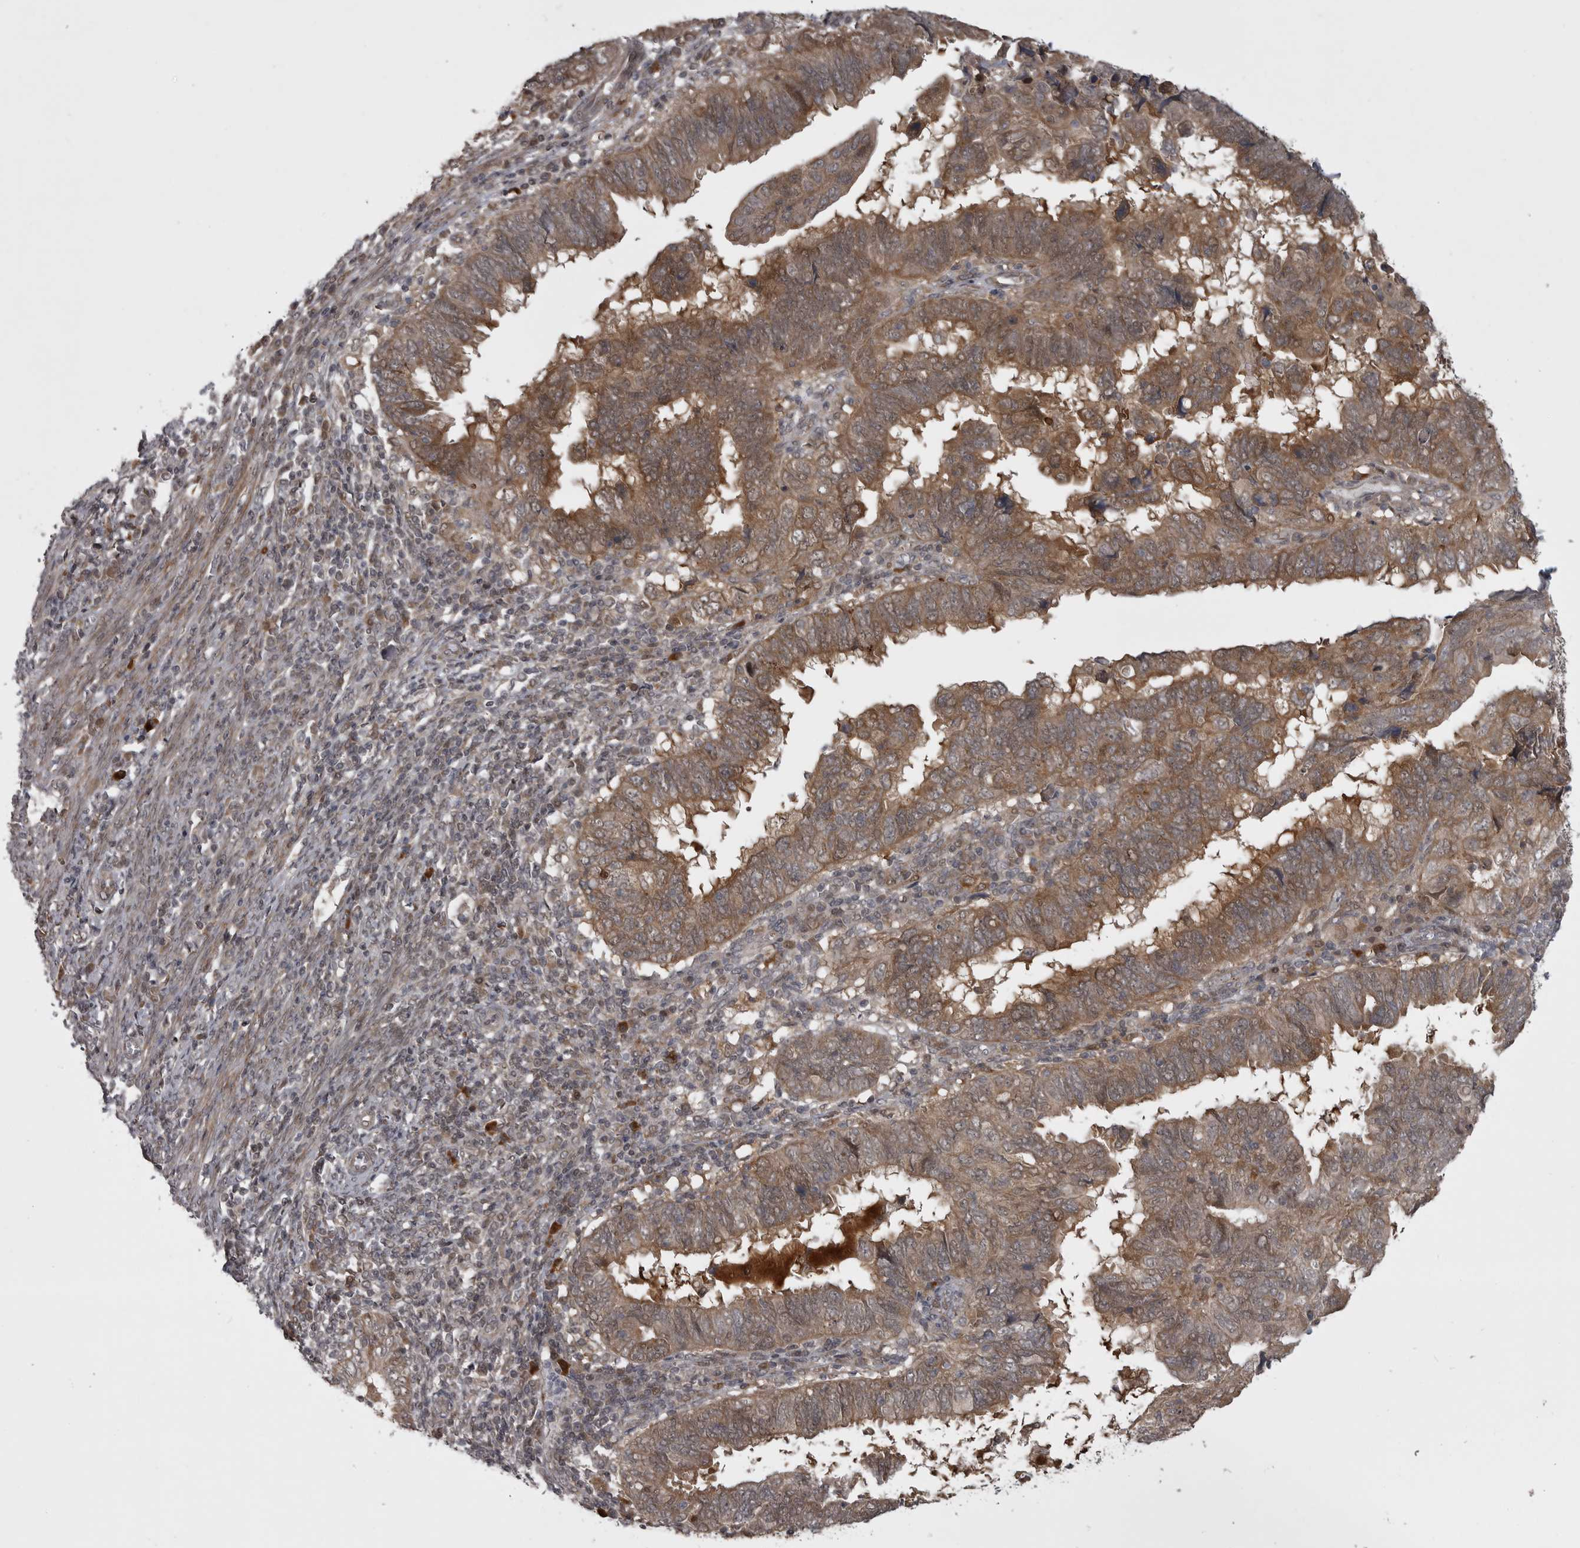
{"staining": {"intensity": "moderate", "quantity": ">75%", "location": "cytoplasmic/membranous"}, "tissue": "endometrial cancer", "cell_type": "Tumor cells", "image_type": "cancer", "snomed": [{"axis": "morphology", "description": "Adenocarcinoma, NOS"}, {"axis": "topography", "description": "Uterus"}], "caption": "IHC of human endometrial cancer (adenocarcinoma) displays medium levels of moderate cytoplasmic/membranous expression in about >75% of tumor cells. (DAB IHC, brown staining for protein, blue staining for nuclei).", "gene": "PPP1R9A", "patient": {"sex": "female", "age": 77}}